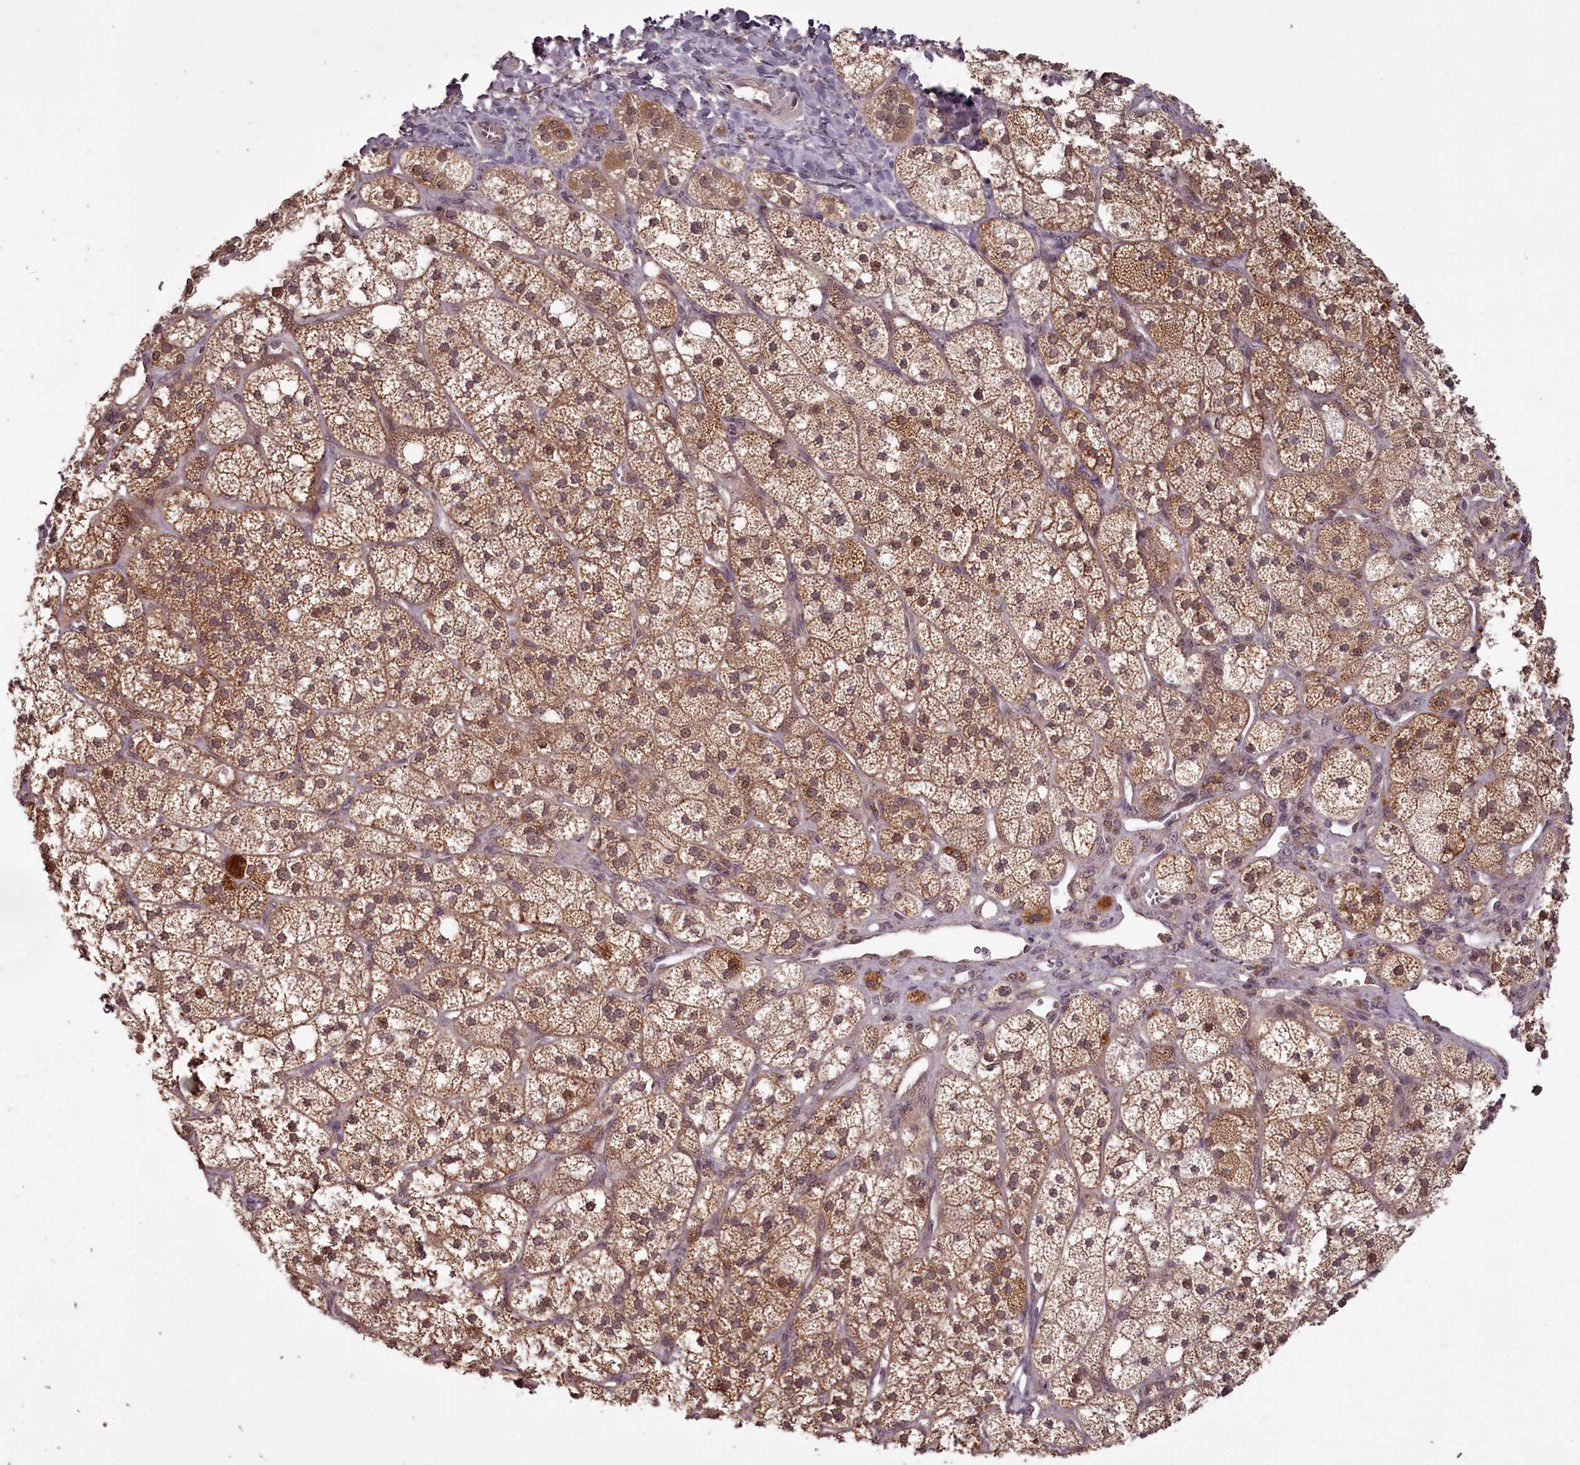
{"staining": {"intensity": "moderate", "quantity": ">75%", "location": "cytoplasmic/membranous"}, "tissue": "adrenal gland", "cell_type": "Glandular cells", "image_type": "normal", "snomed": [{"axis": "morphology", "description": "Normal tissue, NOS"}, {"axis": "topography", "description": "Adrenal gland"}], "caption": "IHC of unremarkable adrenal gland shows medium levels of moderate cytoplasmic/membranous expression in approximately >75% of glandular cells.", "gene": "PCBP2", "patient": {"sex": "male", "age": 61}}